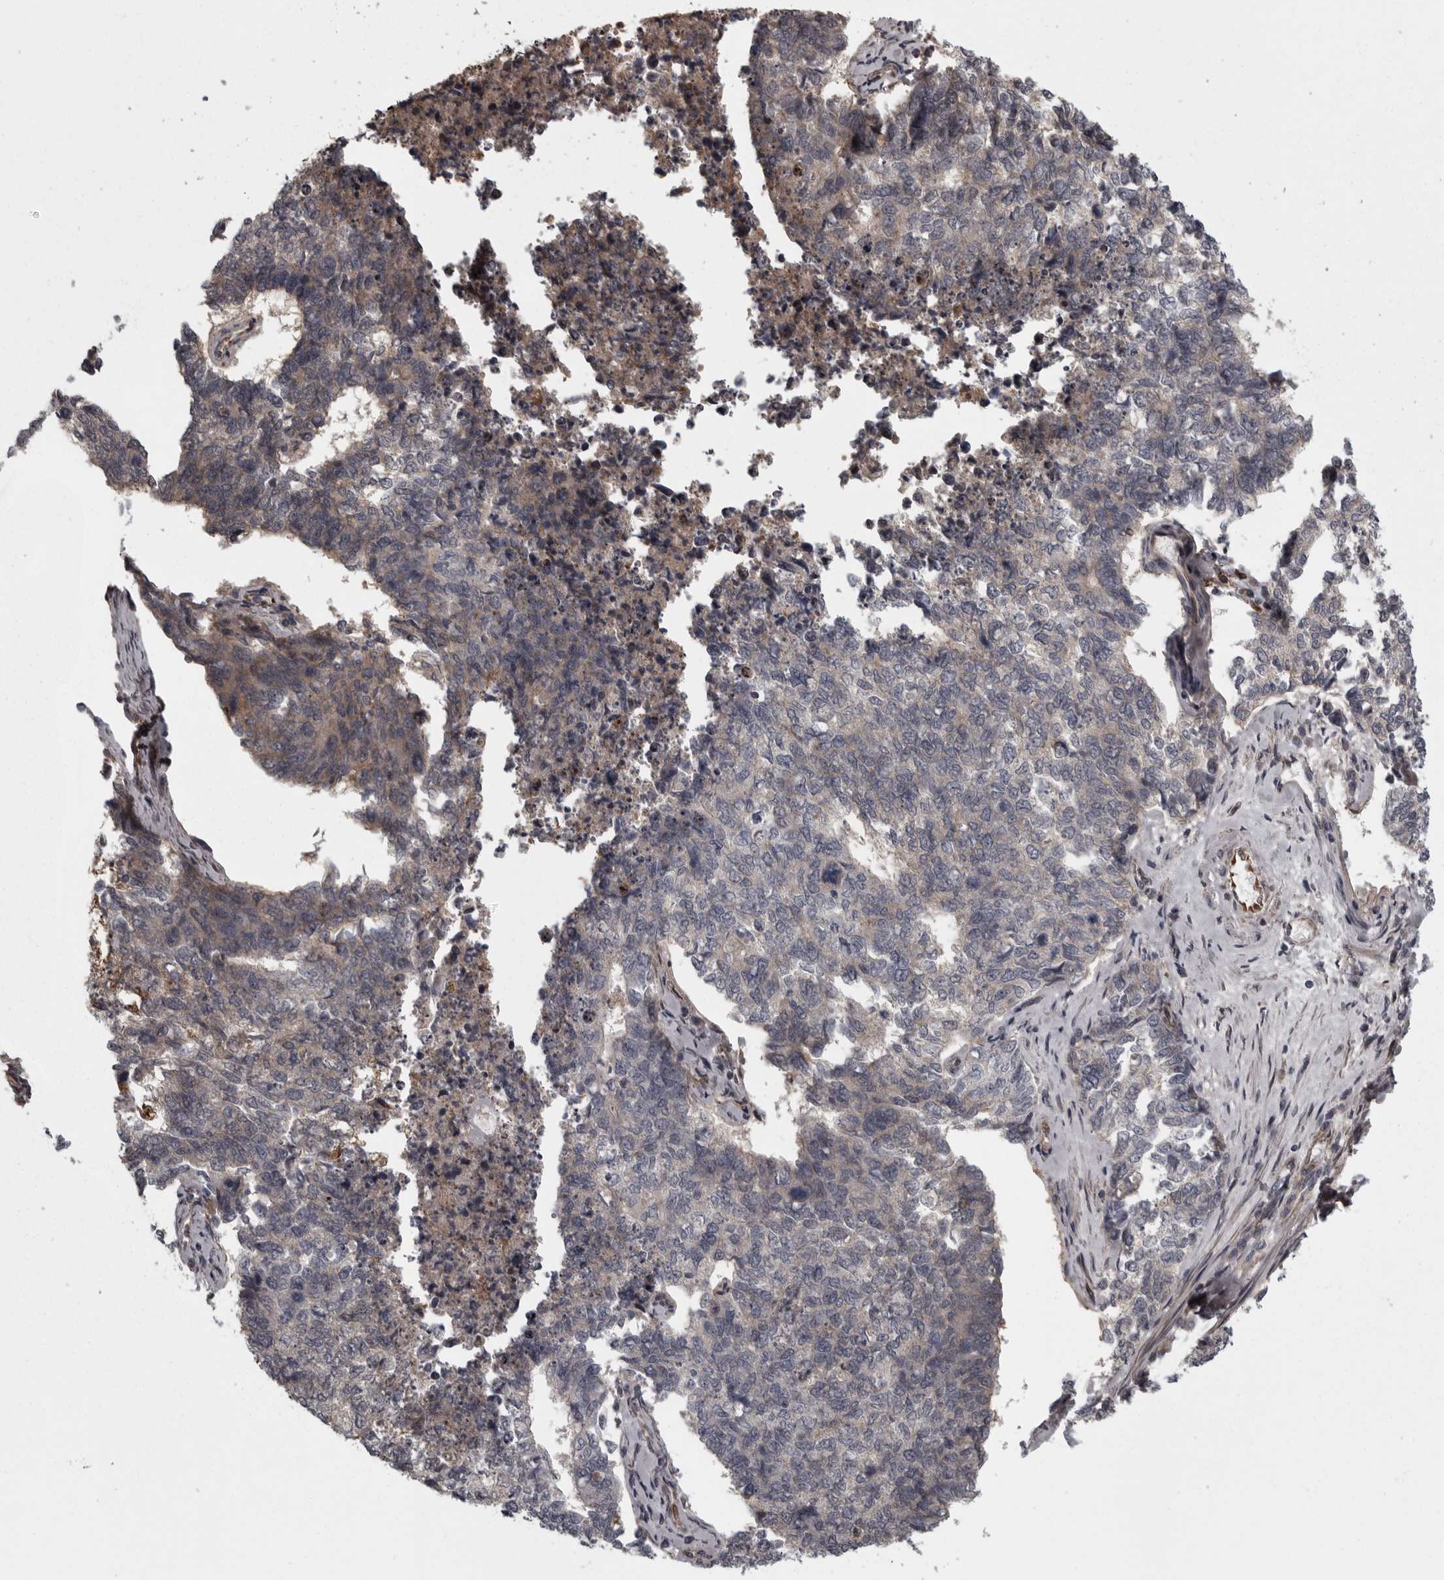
{"staining": {"intensity": "weak", "quantity": "<25%", "location": "cytoplasmic/membranous"}, "tissue": "cervical cancer", "cell_type": "Tumor cells", "image_type": "cancer", "snomed": [{"axis": "morphology", "description": "Squamous cell carcinoma, NOS"}, {"axis": "topography", "description": "Cervix"}], "caption": "Image shows no protein positivity in tumor cells of cervical squamous cell carcinoma tissue.", "gene": "FAAP100", "patient": {"sex": "female", "age": 63}}